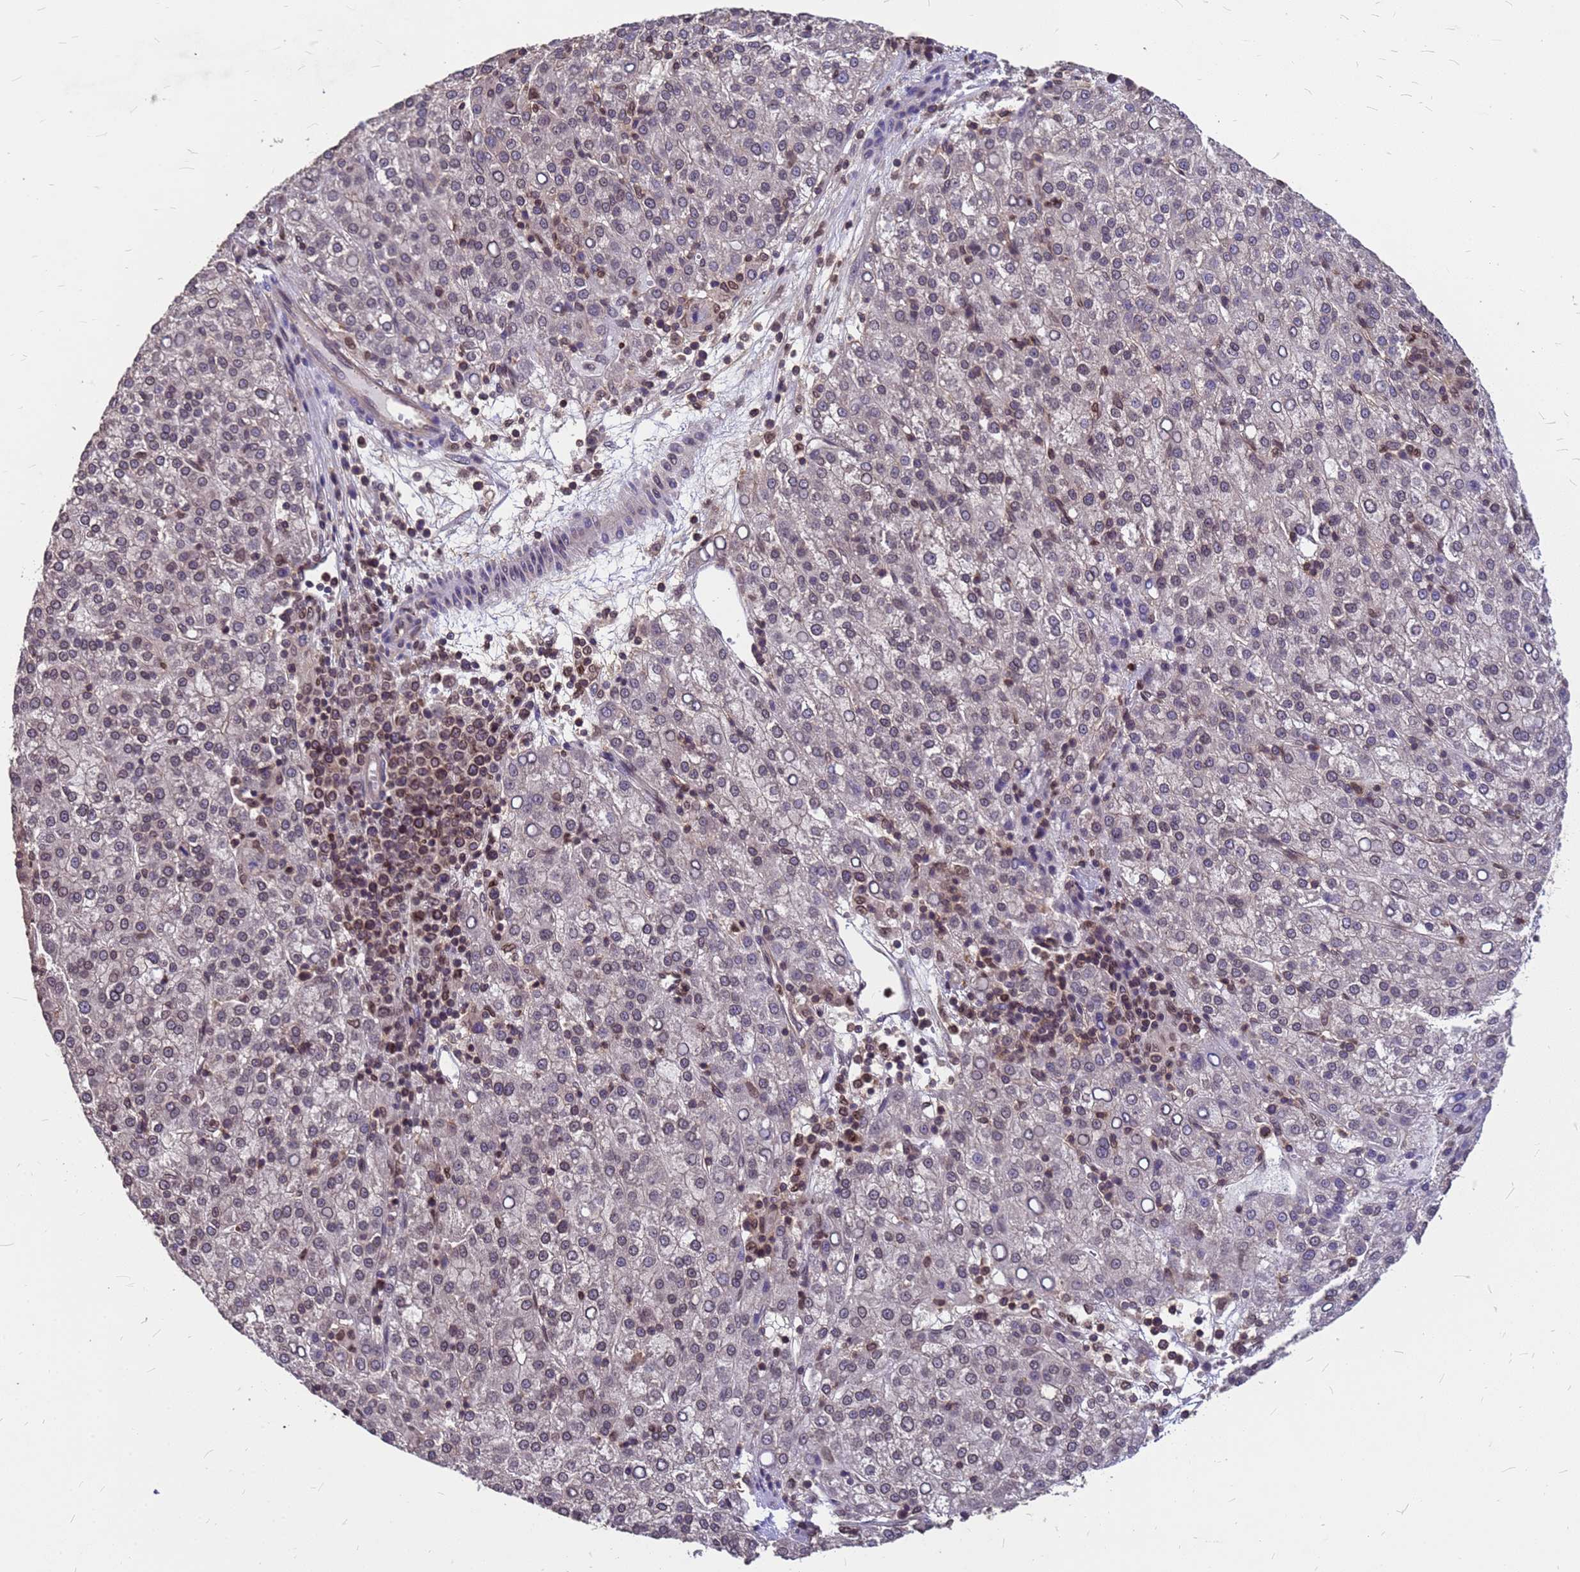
{"staining": {"intensity": "weak", "quantity": "25%-75%", "location": "nuclear"}, "tissue": "liver cancer", "cell_type": "Tumor cells", "image_type": "cancer", "snomed": [{"axis": "morphology", "description": "Carcinoma, Hepatocellular, NOS"}, {"axis": "topography", "description": "Liver"}], "caption": "Brown immunohistochemical staining in hepatocellular carcinoma (liver) demonstrates weak nuclear expression in approximately 25%-75% of tumor cells.", "gene": "C1orf35", "patient": {"sex": "female", "age": 58}}